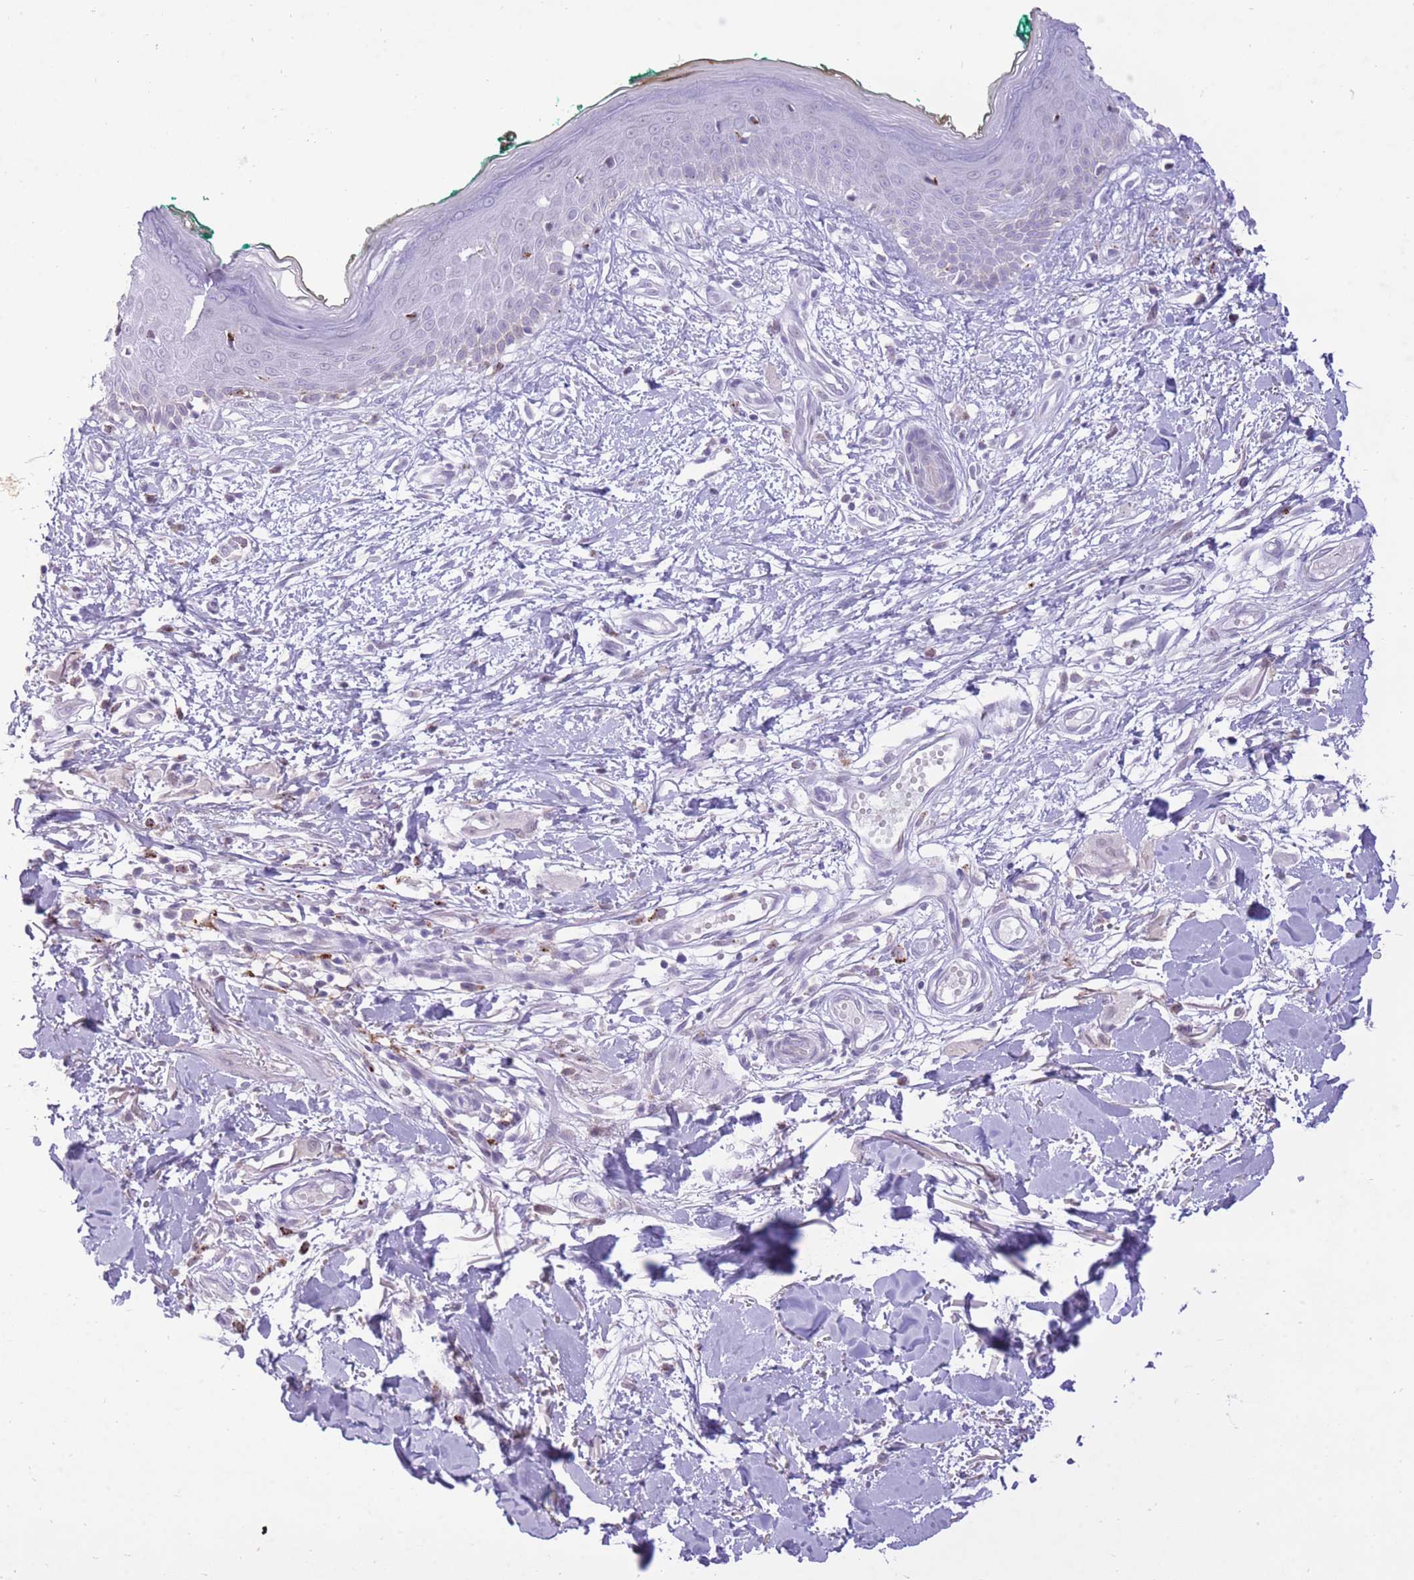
{"staining": {"intensity": "negative", "quantity": "none", "location": "none"}, "tissue": "skin", "cell_type": "Fibroblasts", "image_type": "normal", "snomed": [{"axis": "morphology", "description": "Normal tissue, NOS"}, {"axis": "morphology", "description": "Malignant melanoma, NOS"}, {"axis": "topography", "description": "Skin"}], "caption": "There is no significant positivity in fibroblasts of skin. (DAB immunohistochemistry (IHC) visualized using brightfield microscopy, high magnification).", "gene": "MEIS3", "patient": {"sex": "male", "age": 62}}